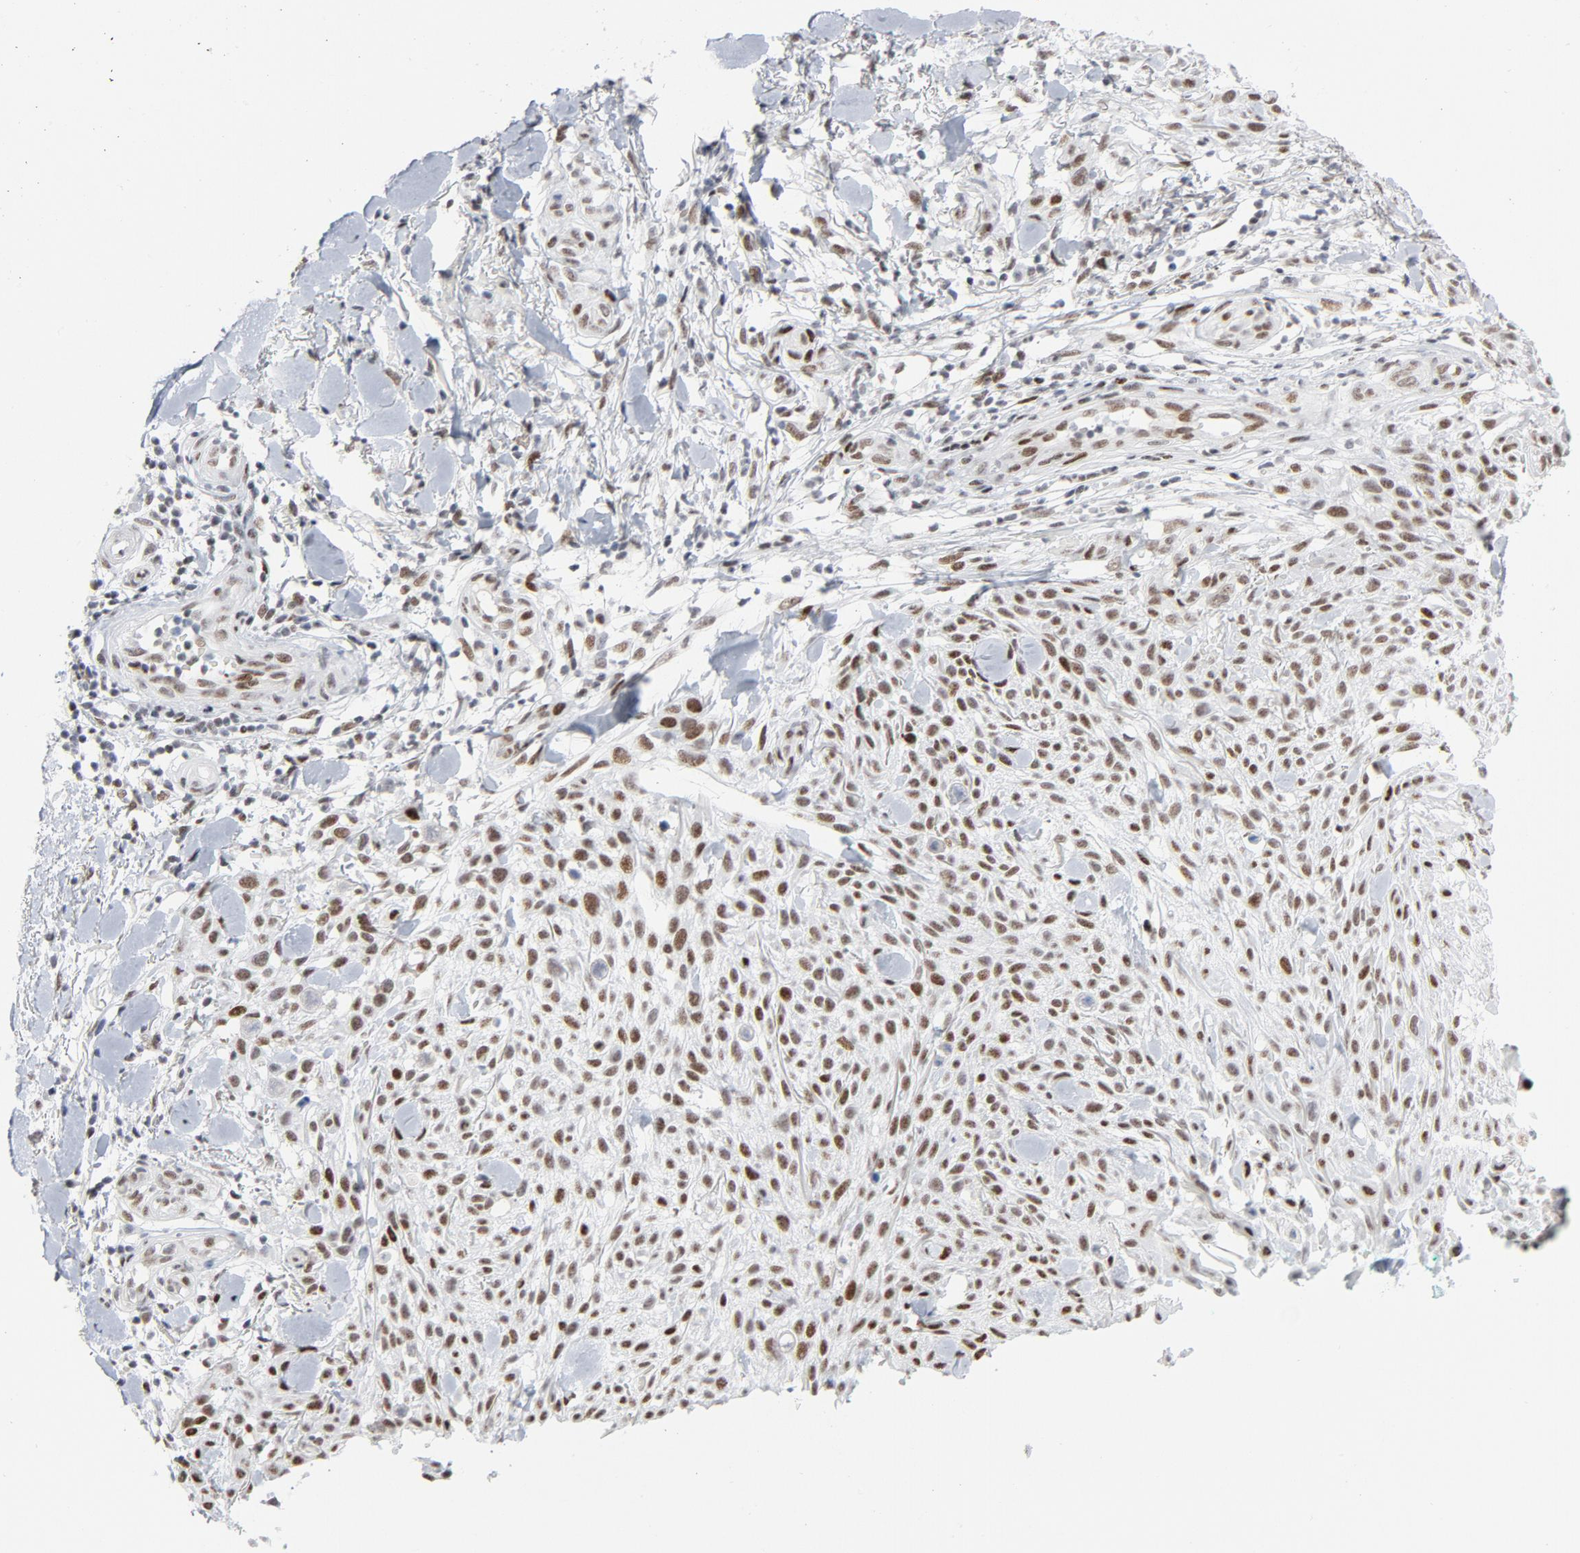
{"staining": {"intensity": "moderate", "quantity": ">75%", "location": "nuclear"}, "tissue": "skin cancer", "cell_type": "Tumor cells", "image_type": "cancer", "snomed": [{"axis": "morphology", "description": "Squamous cell carcinoma, NOS"}, {"axis": "topography", "description": "Skin"}], "caption": "DAB (3,3'-diaminobenzidine) immunohistochemical staining of squamous cell carcinoma (skin) reveals moderate nuclear protein staining in about >75% of tumor cells. (DAB IHC, brown staining for protein, blue staining for nuclei).", "gene": "HSF1", "patient": {"sex": "female", "age": 42}}